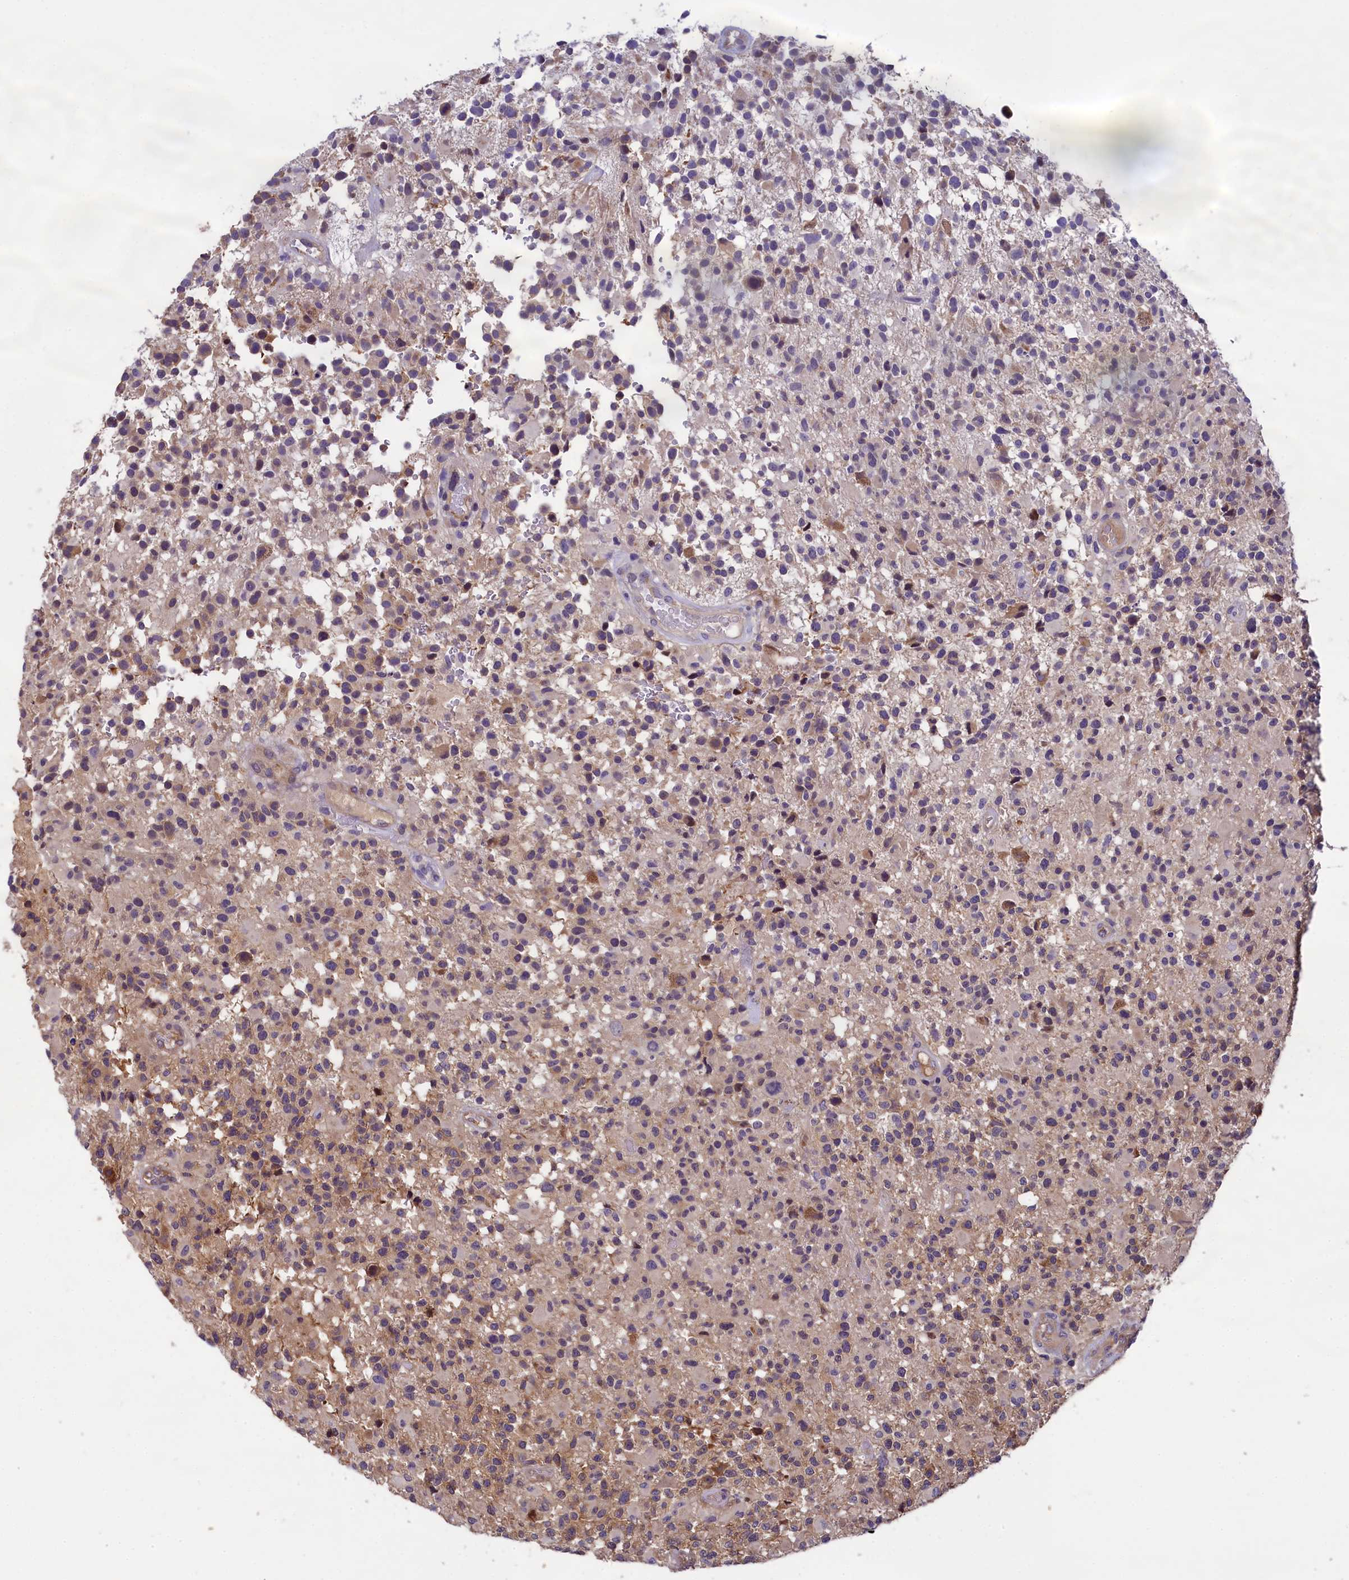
{"staining": {"intensity": "weak", "quantity": "25%-75%", "location": "cytoplasmic/membranous"}, "tissue": "glioma", "cell_type": "Tumor cells", "image_type": "cancer", "snomed": [{"axis": "morphology", "description": "Glioma, malignant, High grade"}, {"axis": "morphology", "description": "Glioblastoma, NOS"}, {"axis": "topography", "description": "Brain"}], "caption": "Glioma stained for a protein reveals weak cytoplasmic/membranous positivity in tumor cells.", "gene": "ABCC8", "patient": {"sex": "male", "age": 60}}